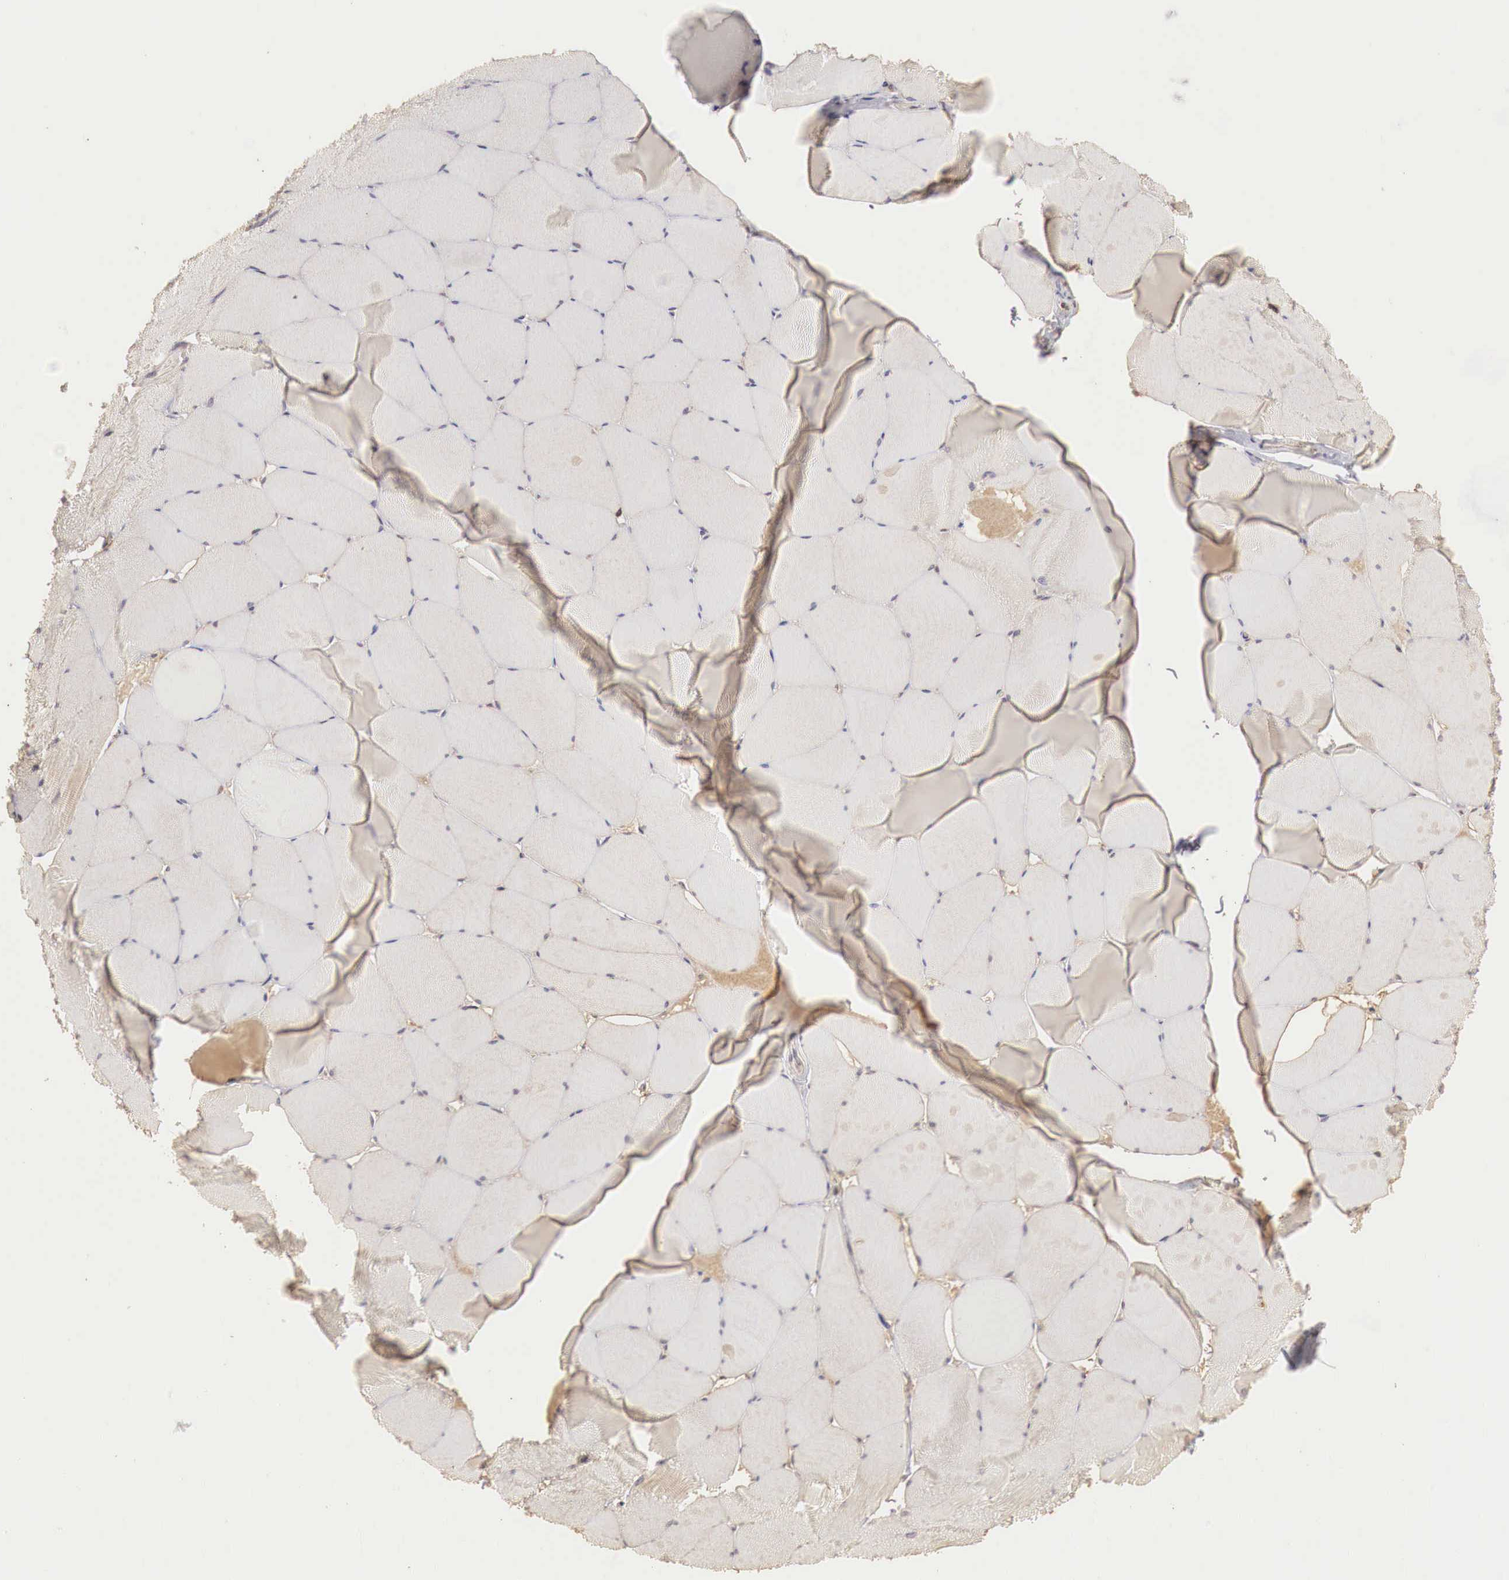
{"staining": {"intensity": "weak", "quantity": ">75%", "location": "cytoplasmic/membranous"}, "tissue": "skeletal muscle", "cell_type": "Myocytes", "image_type": "normal", "snomed": [{"axis": "morphology", "description": "Normal tissue, NOS"}, {"axis": "topography", "description": "Skeletal muscle"}, {"axis": "topography", "description": "Salivary gland"}], "caption": "Immunohistochemical staining of benign human skeletal muscle reveals low levels of weak cytoplasmic/membranous staining in about >75% of myocytes.", "gene": "TBC1D9", "patient": {"sex": "male", "age": 62}}